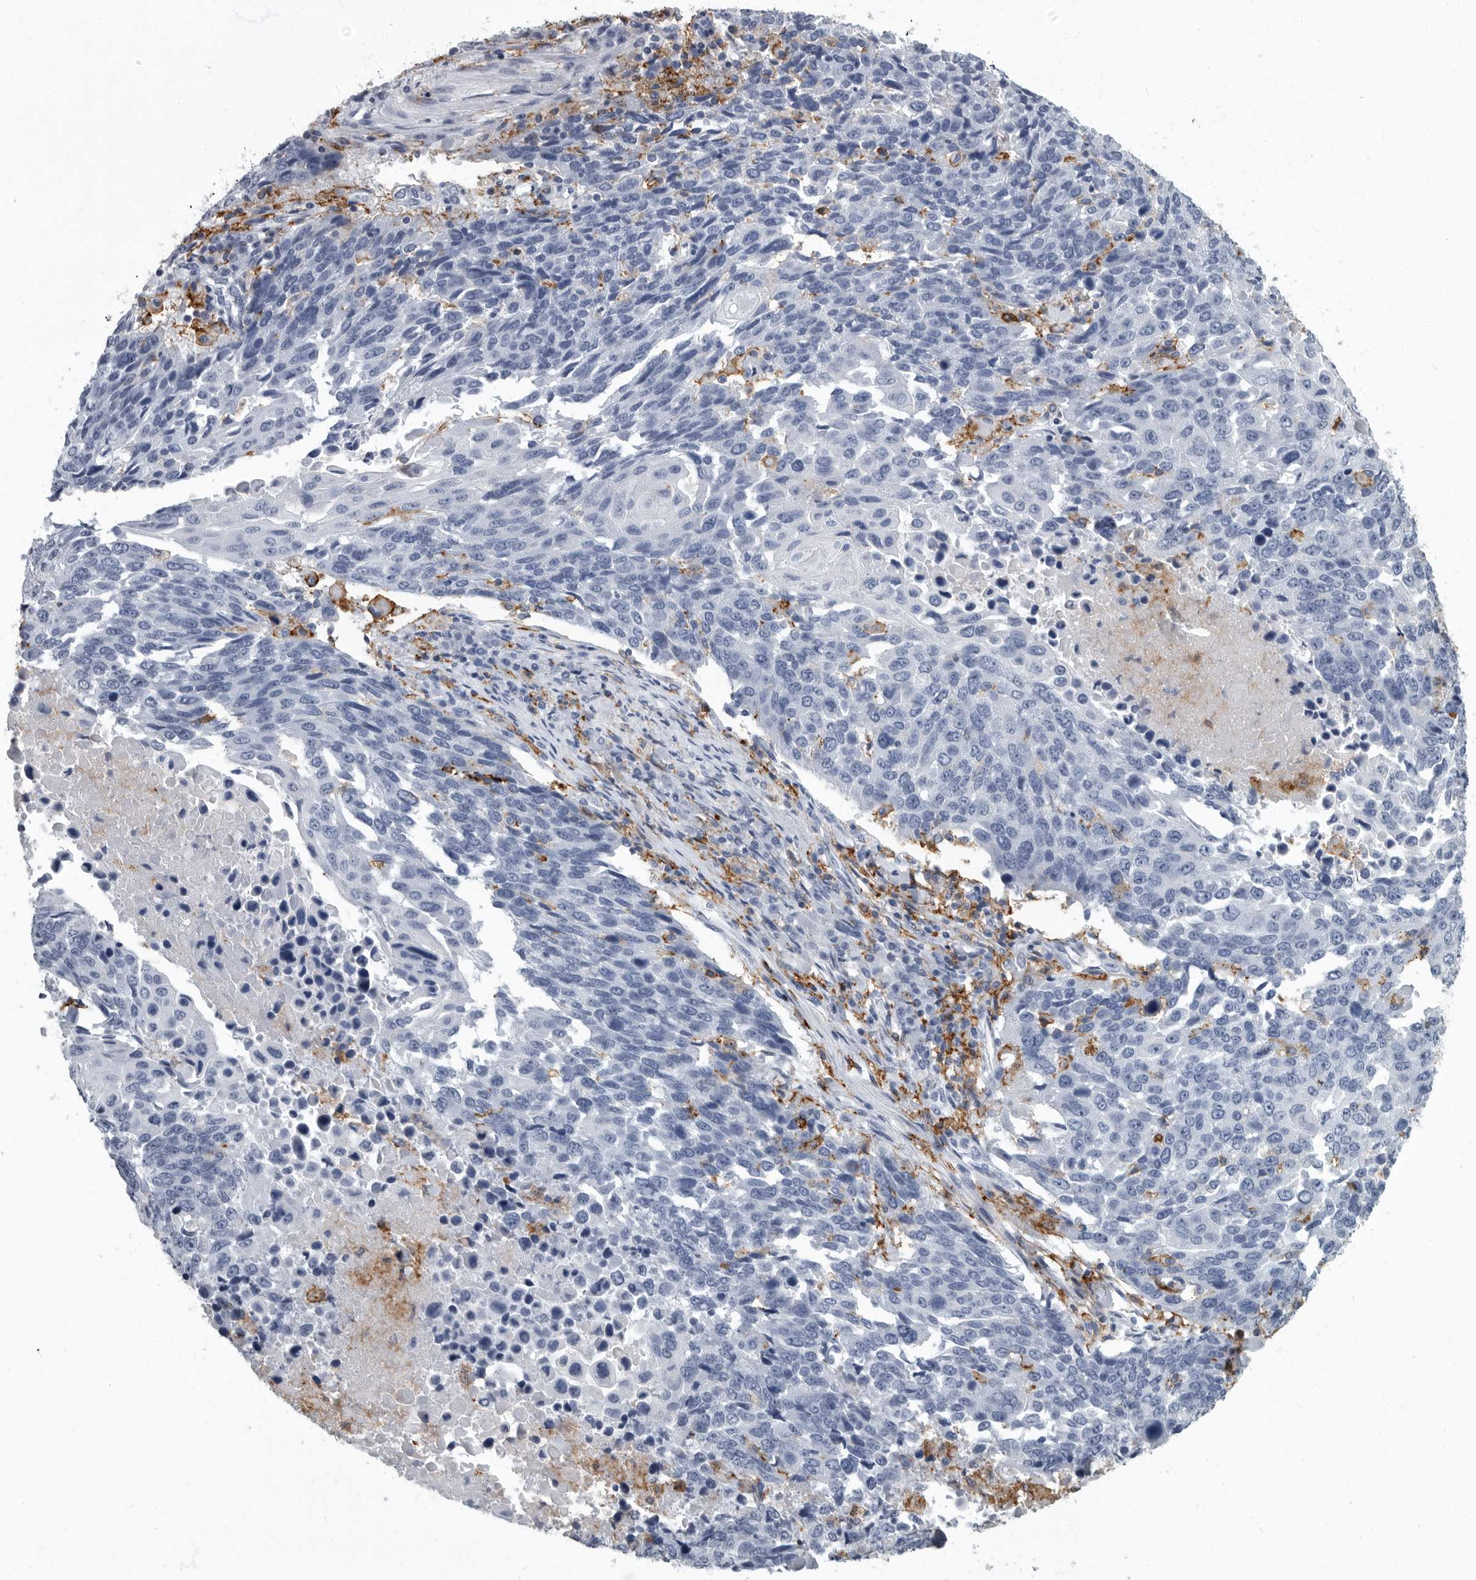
{"staining": {"intensity": "negative", "quantity": "none", "location": "none"}, "tissue": "lung cancer", "cell_type": "Tumor cells", "image_type": "cancer", "snomed": [{"axis": "morphology", "description": "Squamous cell carcinoma, NOS"}, {"axis": "topography", "description": "Lung"}], "caption": "Immunohistochemistry of human squamous cell carcinoma (lung) shows no positivity in tumor cells.", "gene": "FCER1G", "patient": {"sex": "male", "age": 66}}